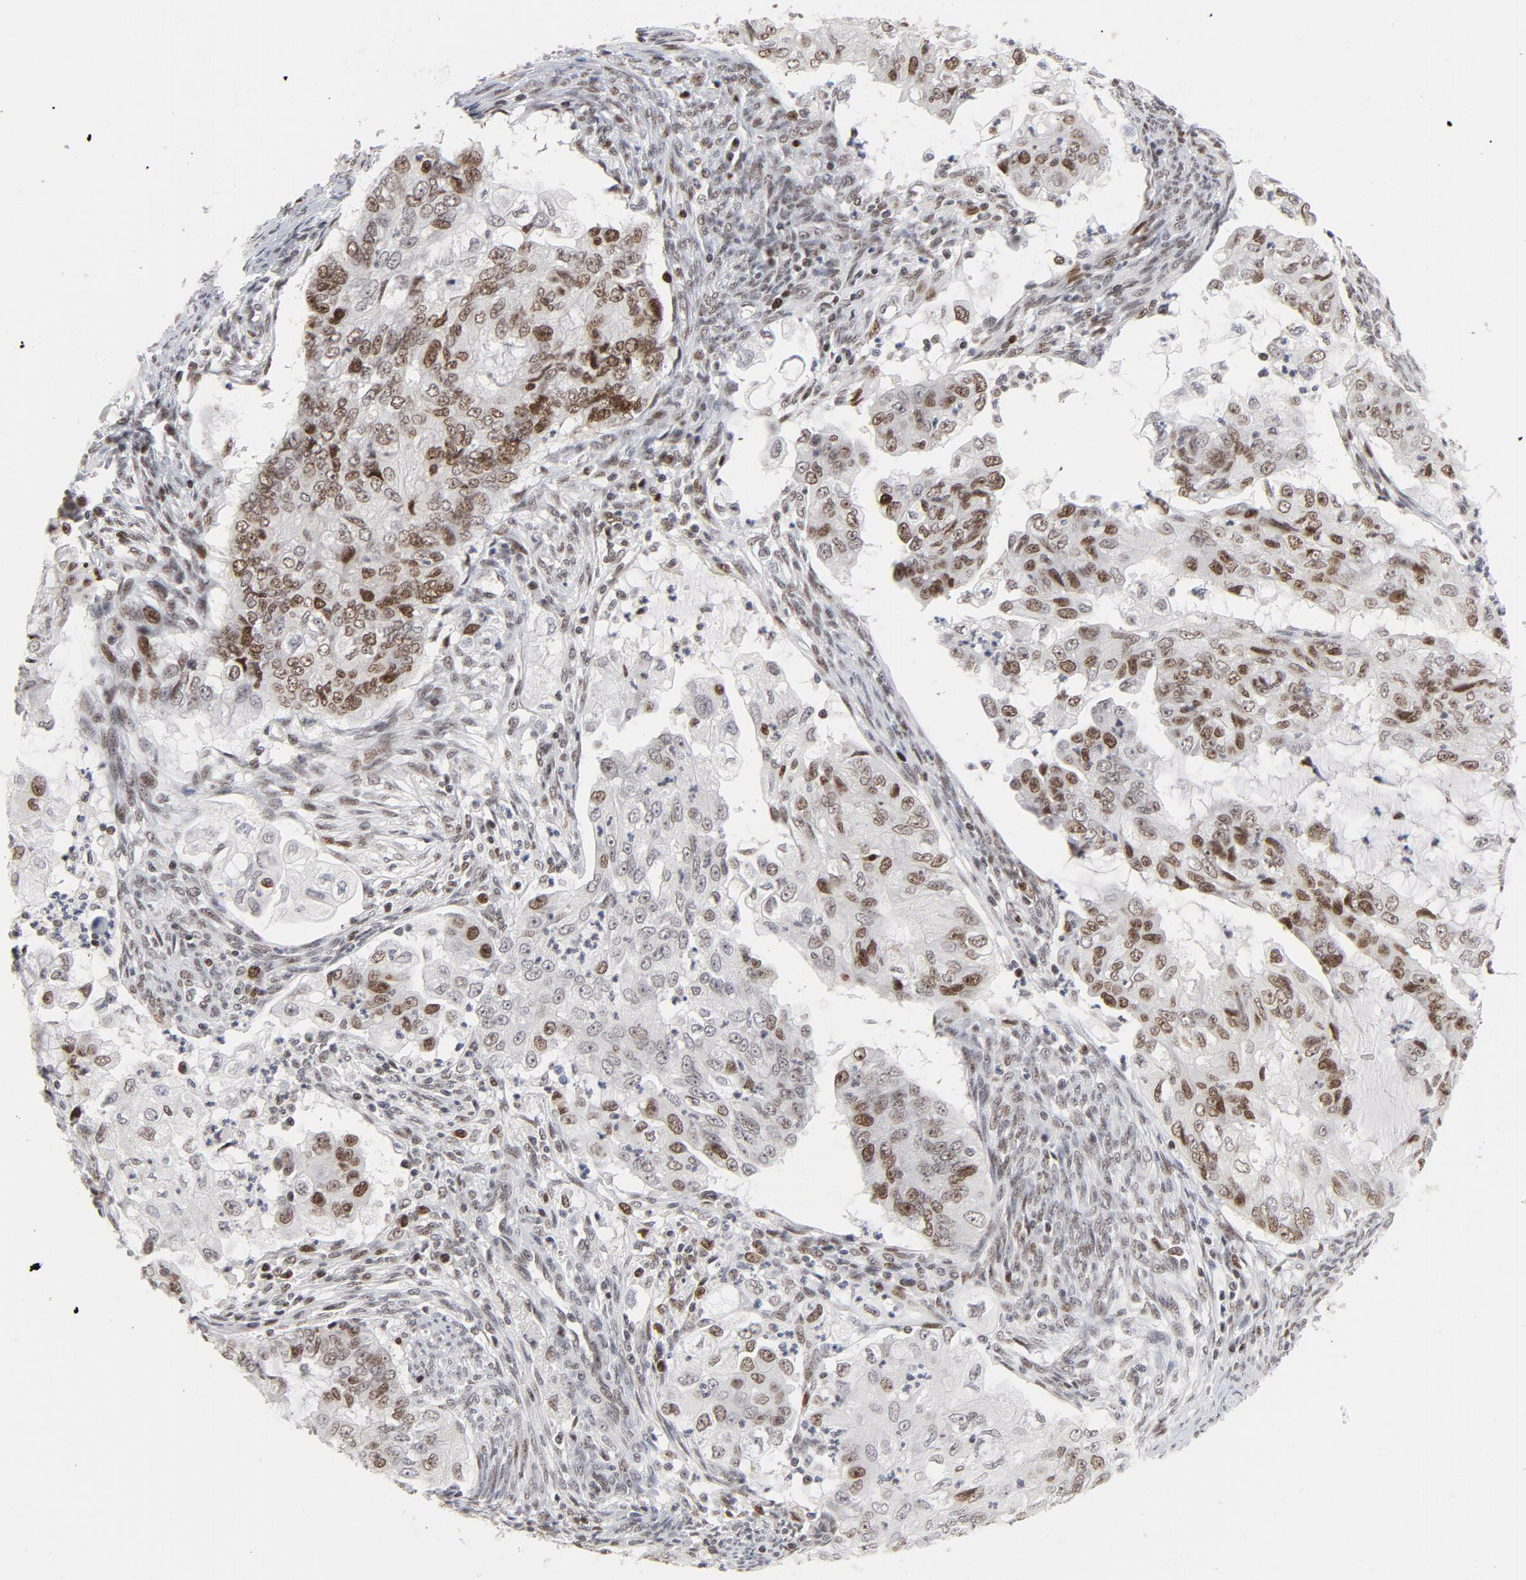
{"staining": {"intensity": "moderate", "quantity": "25%-75%", "location": "nuclear"}, "tissue": "endometrial cancer", "cell_type": "Tumor cells", "image_type": "cancer", "snomed": [{"axis": "morphology", "description": "Adenocarcinoma, NOS"}, {"axis": "topography", "description": "Endometrium"}], "caption": "The histopathology image reveals staining of adenocarcinoma (endometrial), revealing moderate nuclear protein positivity (brown color) within tumor cells.", "gene": "RFC4", "patient": {"sex": "female", "age": 75}}